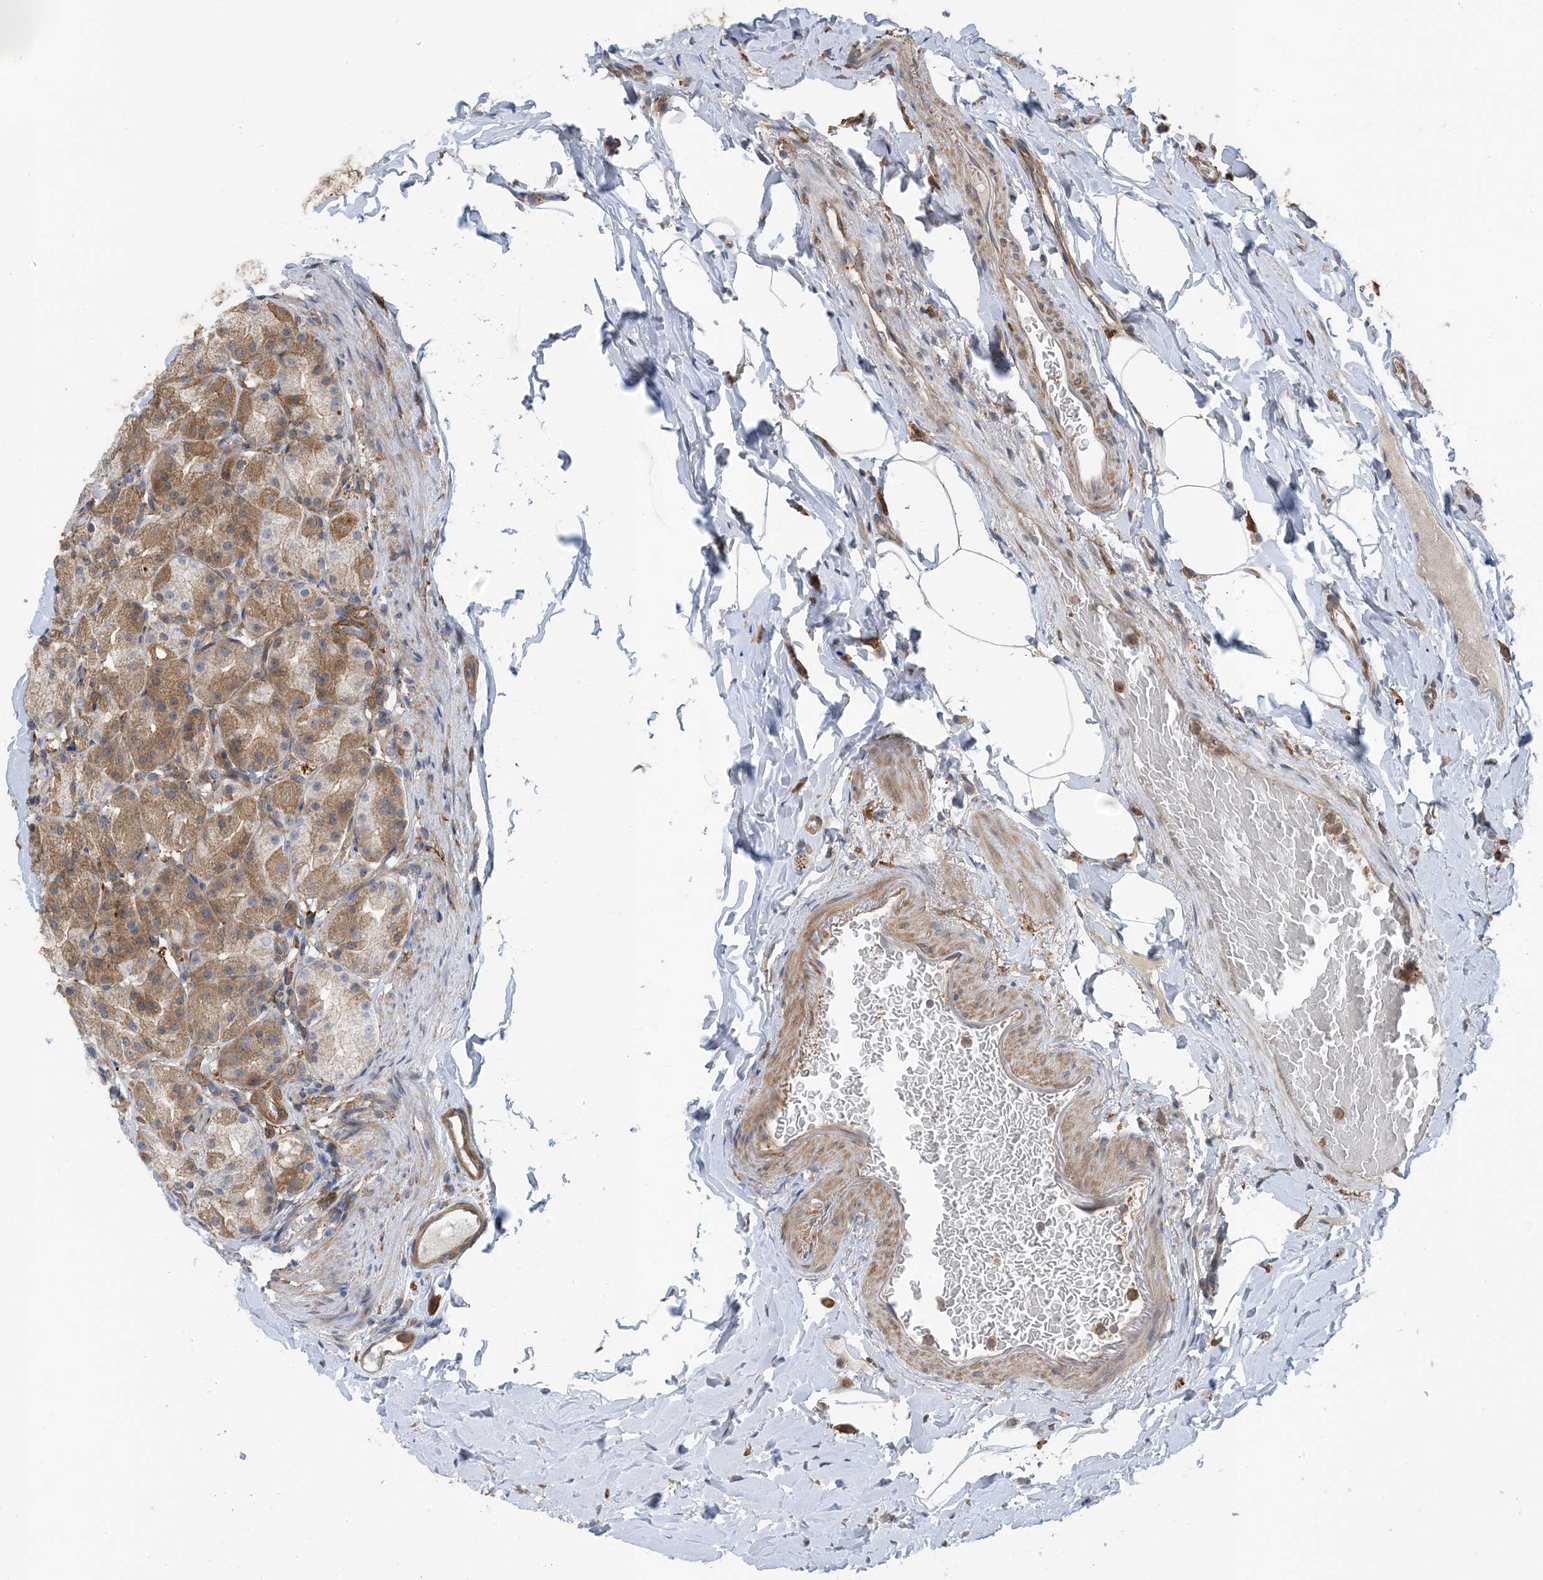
{"staining": {"intensity": "moderate", "quantity": ">75%", "location": "cytoplasmic/membranous"}, "tissue": "stomach", "cell_type": "Glandular cells", "image_type": "normal", "snomed": [{"axis": "morphology", "description": "Normal tissue, NOS"}, {"axis": "topography", "description": "Stomach, upper"}], "caption": "Glandular cells exhibit moderate cytoplasmic/membranous expression in about >75% of cells in normal stomach. Ihc stains the protein in brown and the nuclei are stained blue.", "gene": "HS1BP3", "patient": {"sex": "male", "age": 68}}